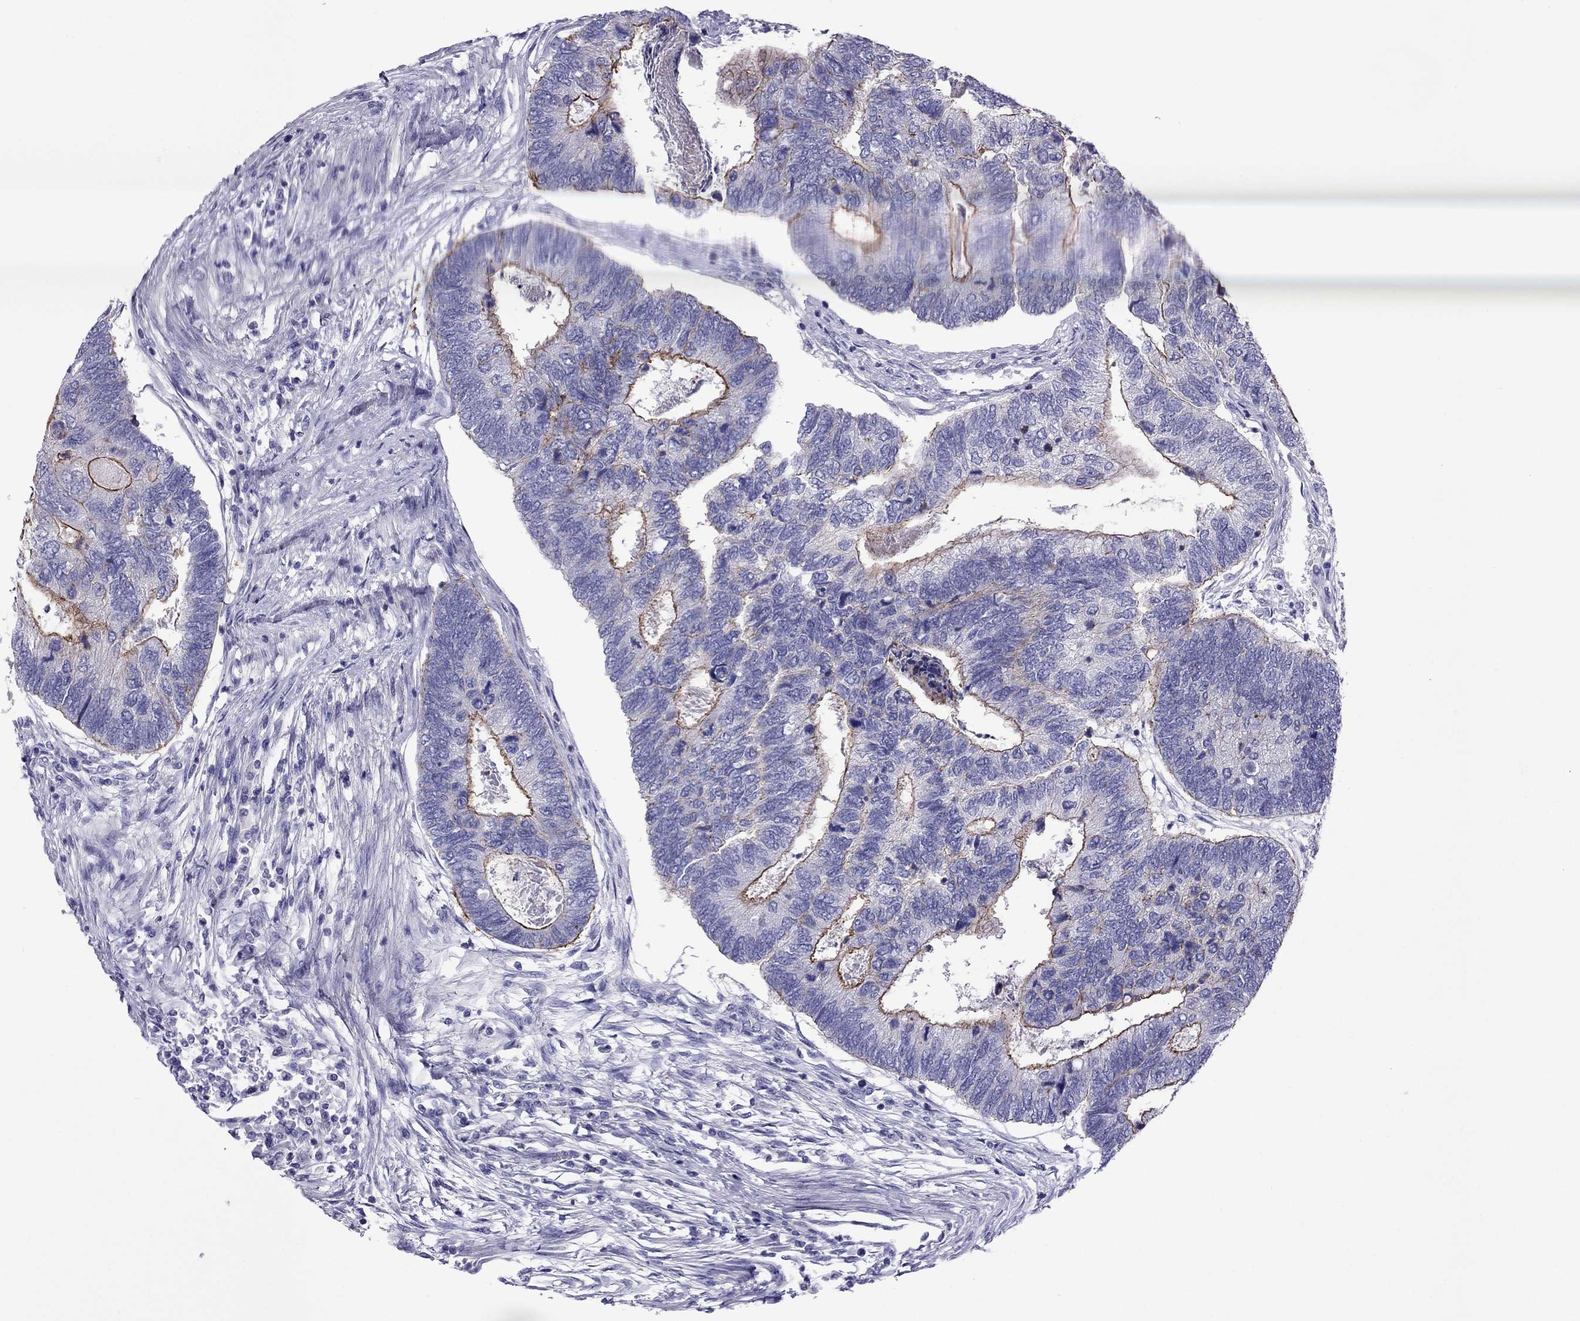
{"staining": {"intensity": "strong", "quantity": "<25%", "location": "cytoplasmic/membranous"}, "tissue": "colorectal cancer", "cell_type": "Tumor cells", "image_type": "cancer", "snomed": [{"axis": "morphology", "description": "Adenocarcinoma, NOS"}, {"axis": "topography", "description": "Colon"}], "caption": "A high-resolution image shows IHC staining of colorectal cancer (adenocarcinoma), which exhibits strong cytoplasmic/membranous positivity in approximately <25% of tumor cells.", "gene": "MYL11", "patient": {"sex": "female", "age": 67}}